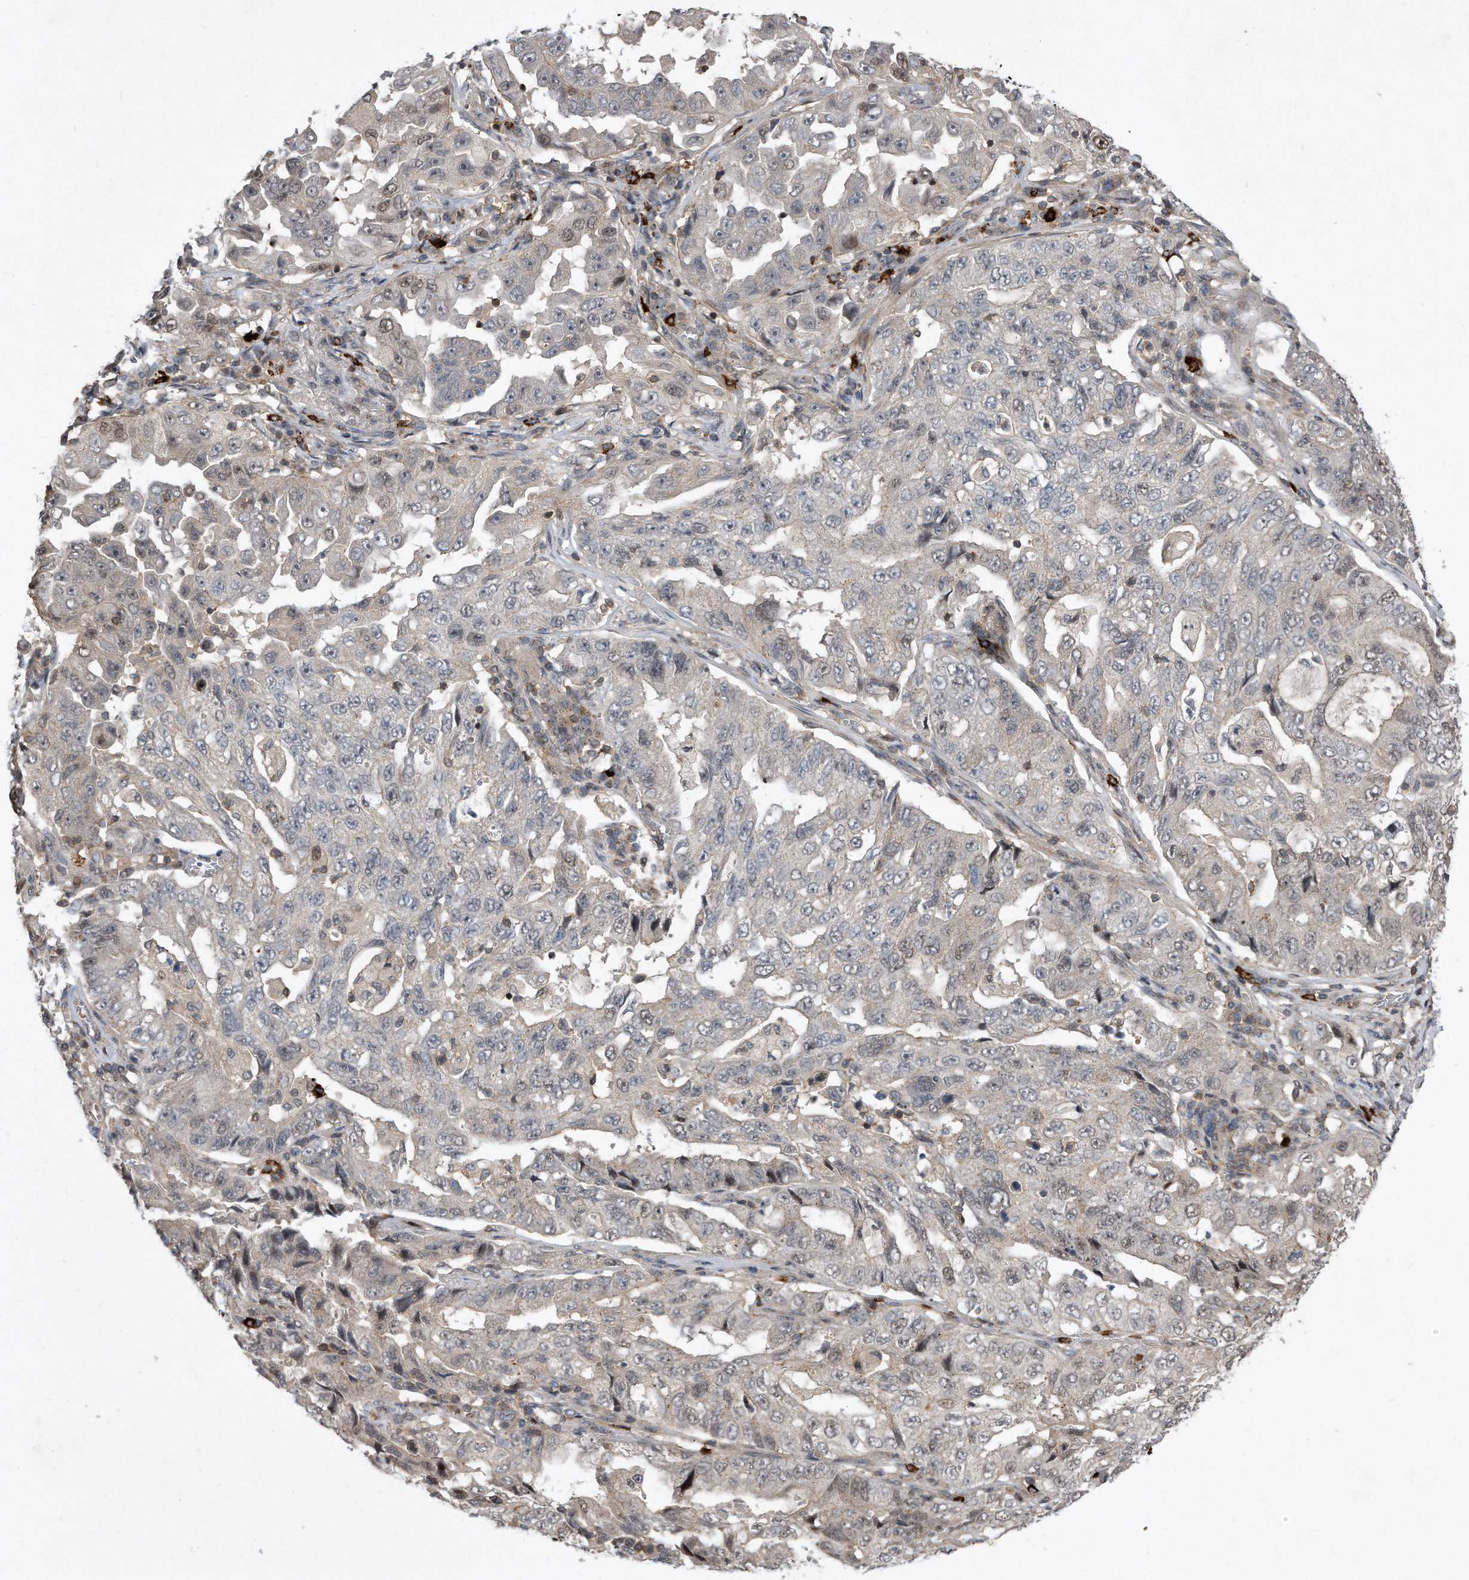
{"staining": {"intensity": "negative", "quantity": "none", "location": "none"}, "tissue": "lung cancer", "cell_type": "Tumor cells", "image_type": "cancer", "snomed": [{"axis": "morphology", "description": "Adenocarcinoma, NOS"}, {"axis": "topography", "description": "Lung"}], "caption": "A photomicrograph of human lung cancer (adenocarcinoma) is negative for staining in tumor cells. Nuclei are stained in blue.", "gene": "PGBD2", "patient": {"sex": "female", "age": 51}}